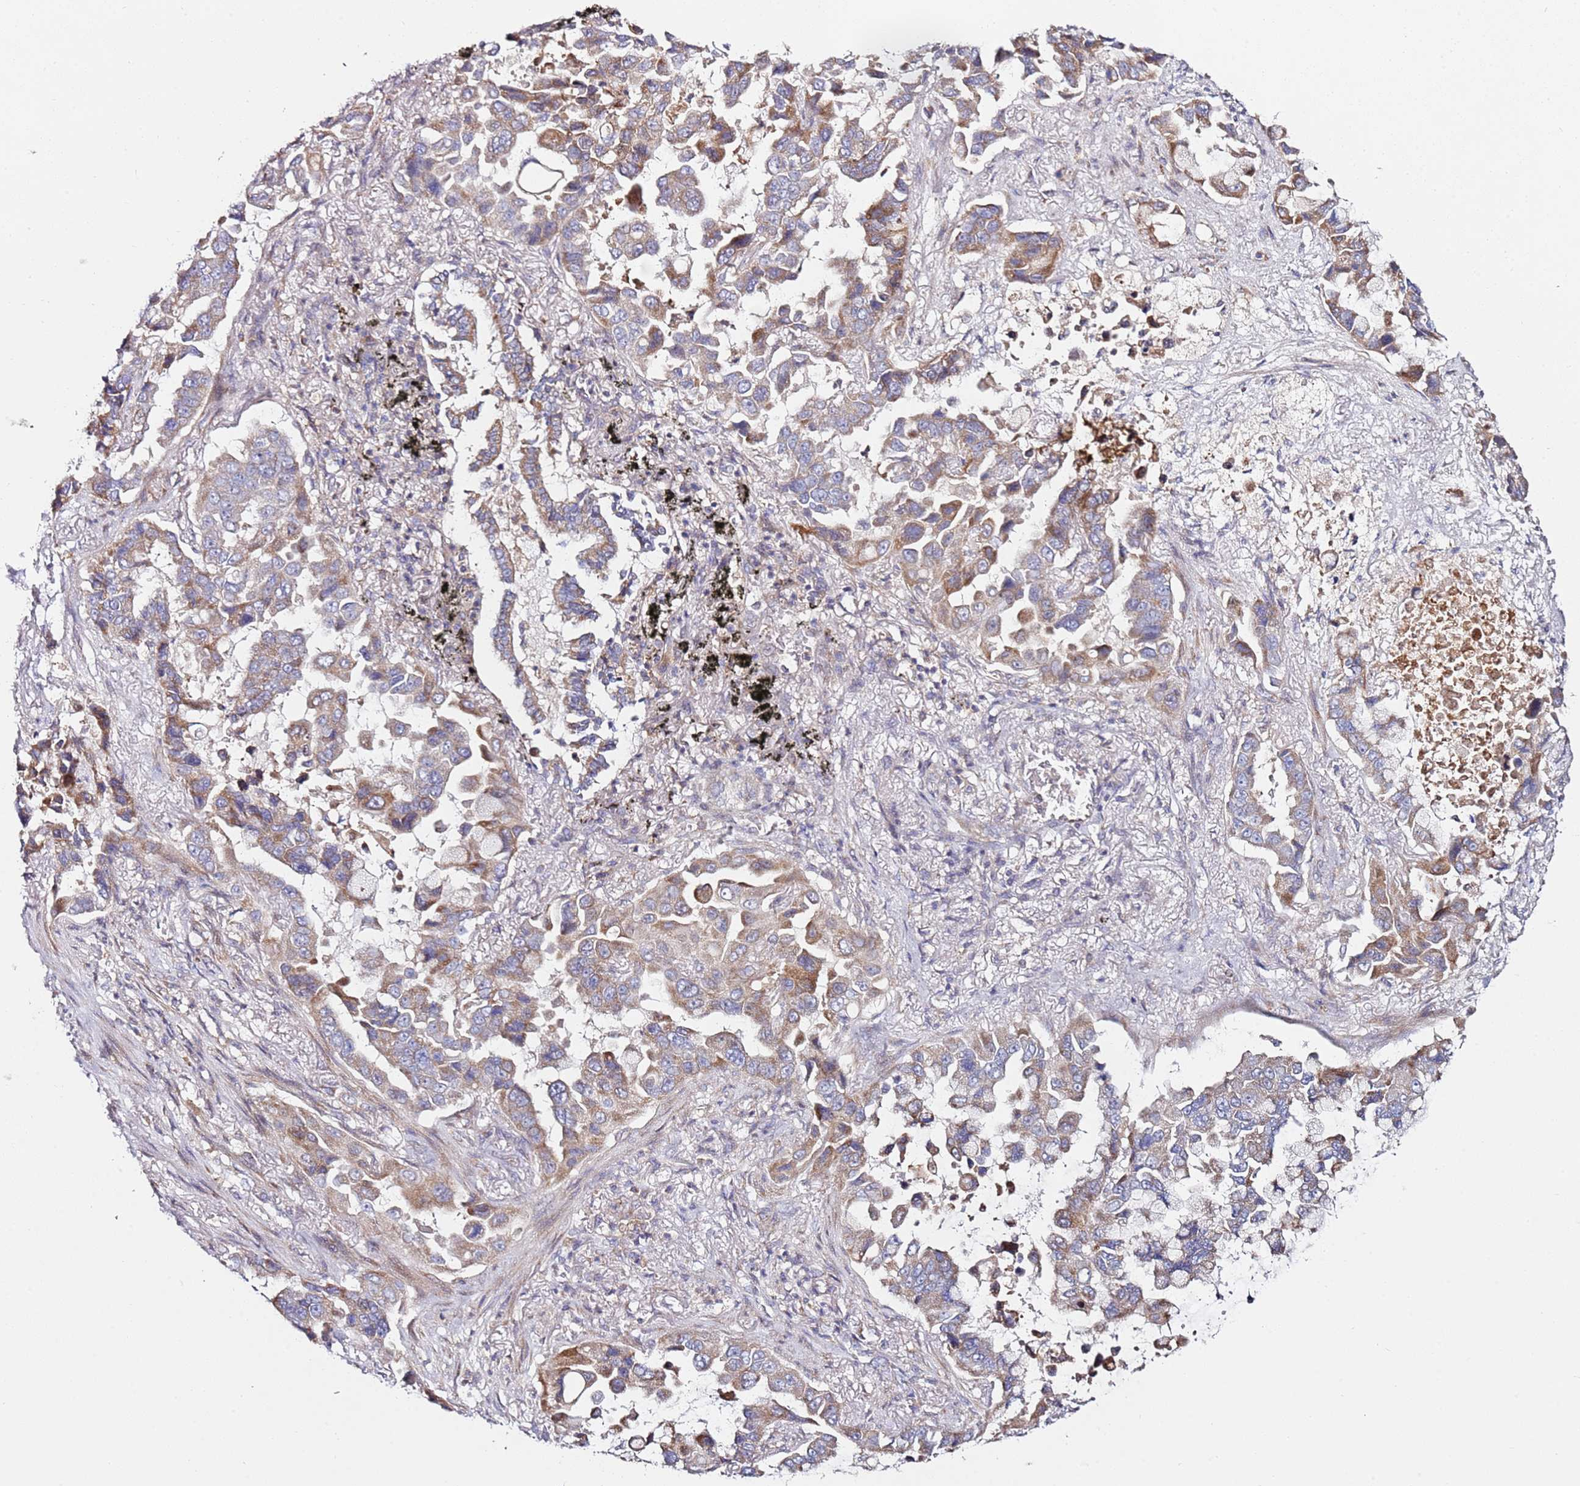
{"staining": {"intensity": "moderate", "quantity": ">75%", "location": "cytoplasmic/membranous"}, "tissue": "lung cancer", "cell_type": "Tumor cells", "image_type": "cancer", "snomed": [{"axis": "morphology", "description": "Adenocarcinoma, NOS"}, {"axis": "topography", "description": "Lung"}], "caption": "DAB immunohistochemical staining of human adenocarcinoma (lung) exhibits moderate cytoplasmic/membranous protein staining in about >75% of tumor cells. The staining was performed using DAB (3,3'-diaminobenzidine) to visualize the protein expression in brown, while the nuclei were stained in blue with hematoxylin (Magnification: 20x).", "gene": "CNOT9", "patient": {"sex": "male", "age": 64}}